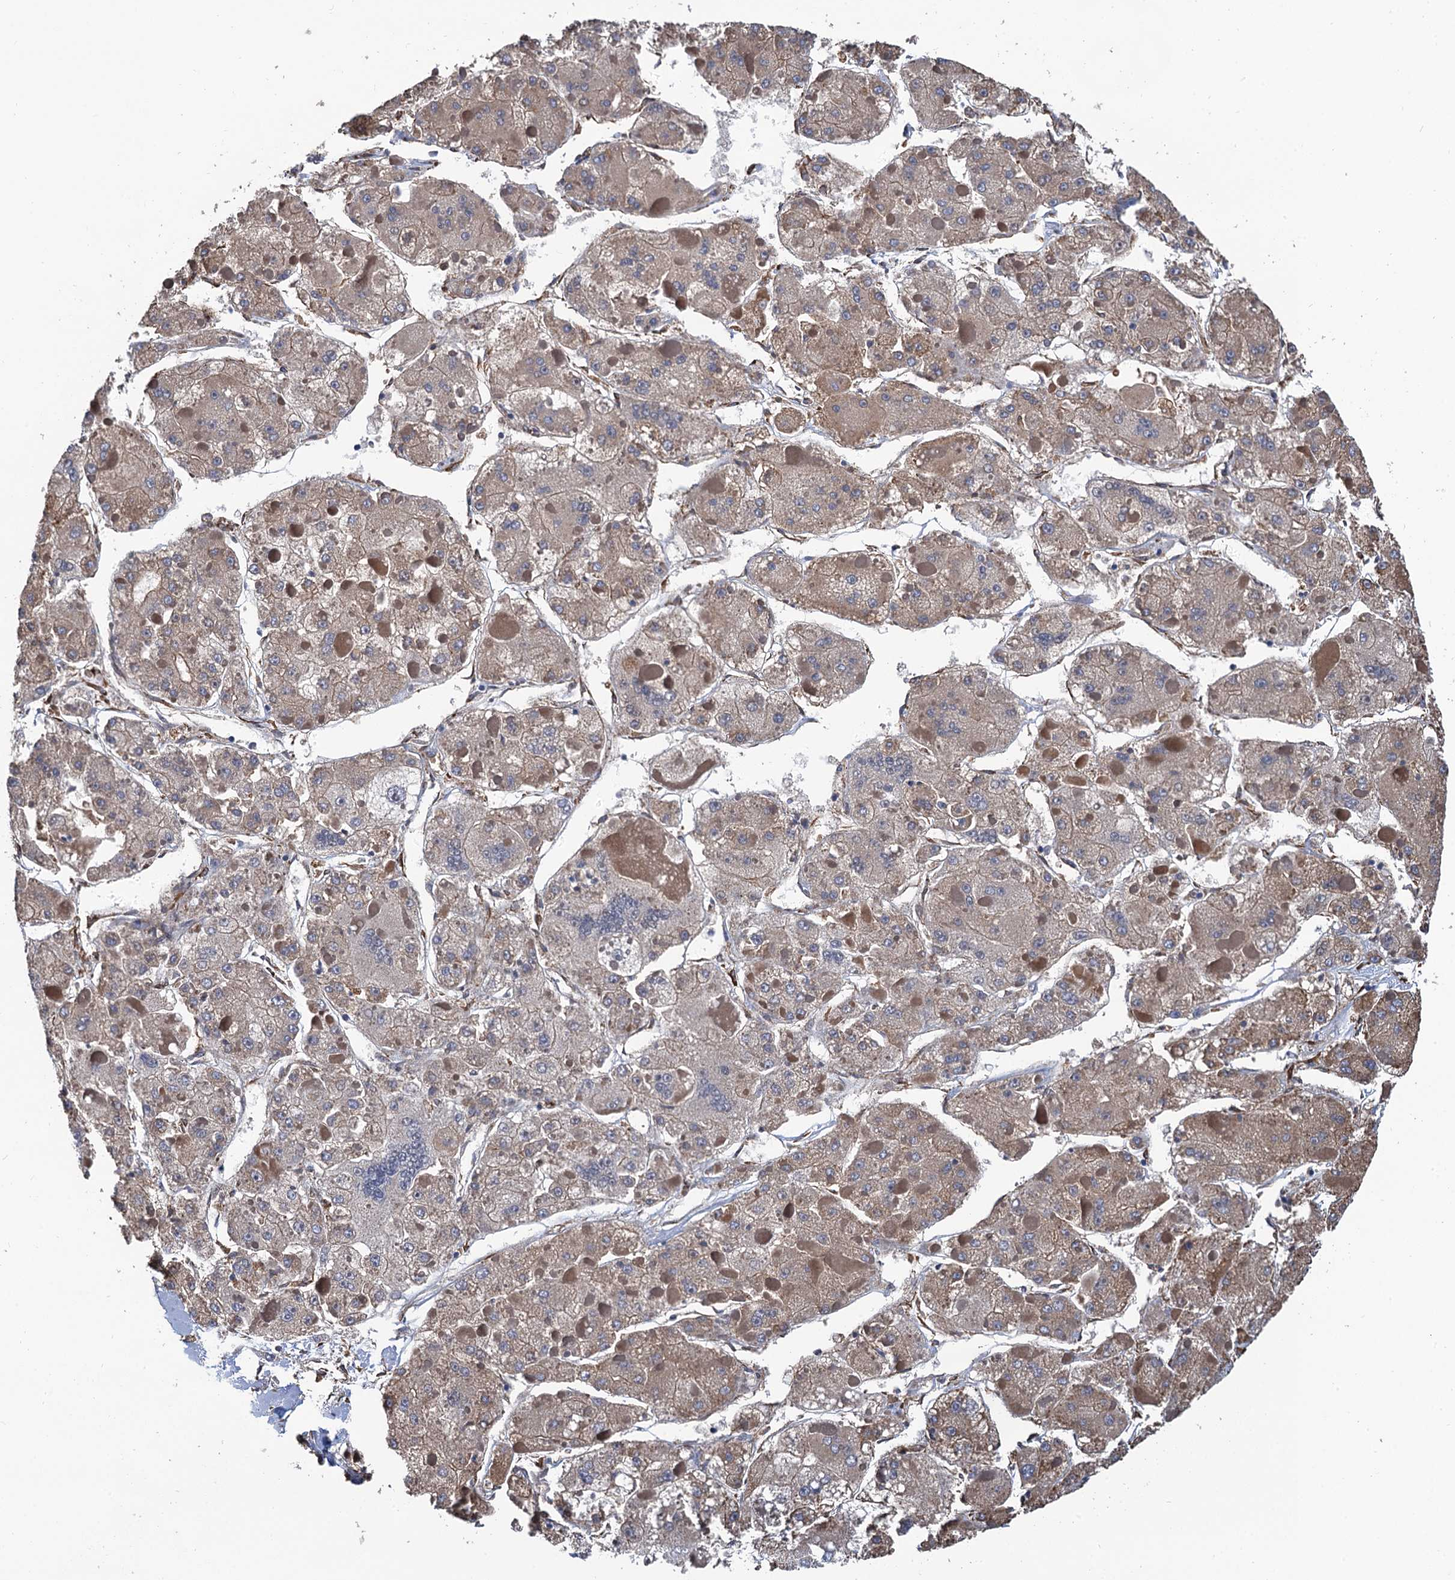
{"staining": {"intensity": "weak", "quantity": "<25%", "location": "cytoplasmic/membranous"}, "tissue": "liver cancer", "cell_type": "Tumor cells", "image_type": "cancer", "snomed": [{"axis": "morphology", "description": "Carcinoma, Hepatocellular, NOS"}, {"axis": "topography", "description": "Liver"}], "caption": "Immunohistochemistry (IHC) of human hepatocellular carcinoma (liver) demonstrates no expression in tumor cells.", "gene": "CNNM1", "patient": {"sex": "female", "age": 73}}